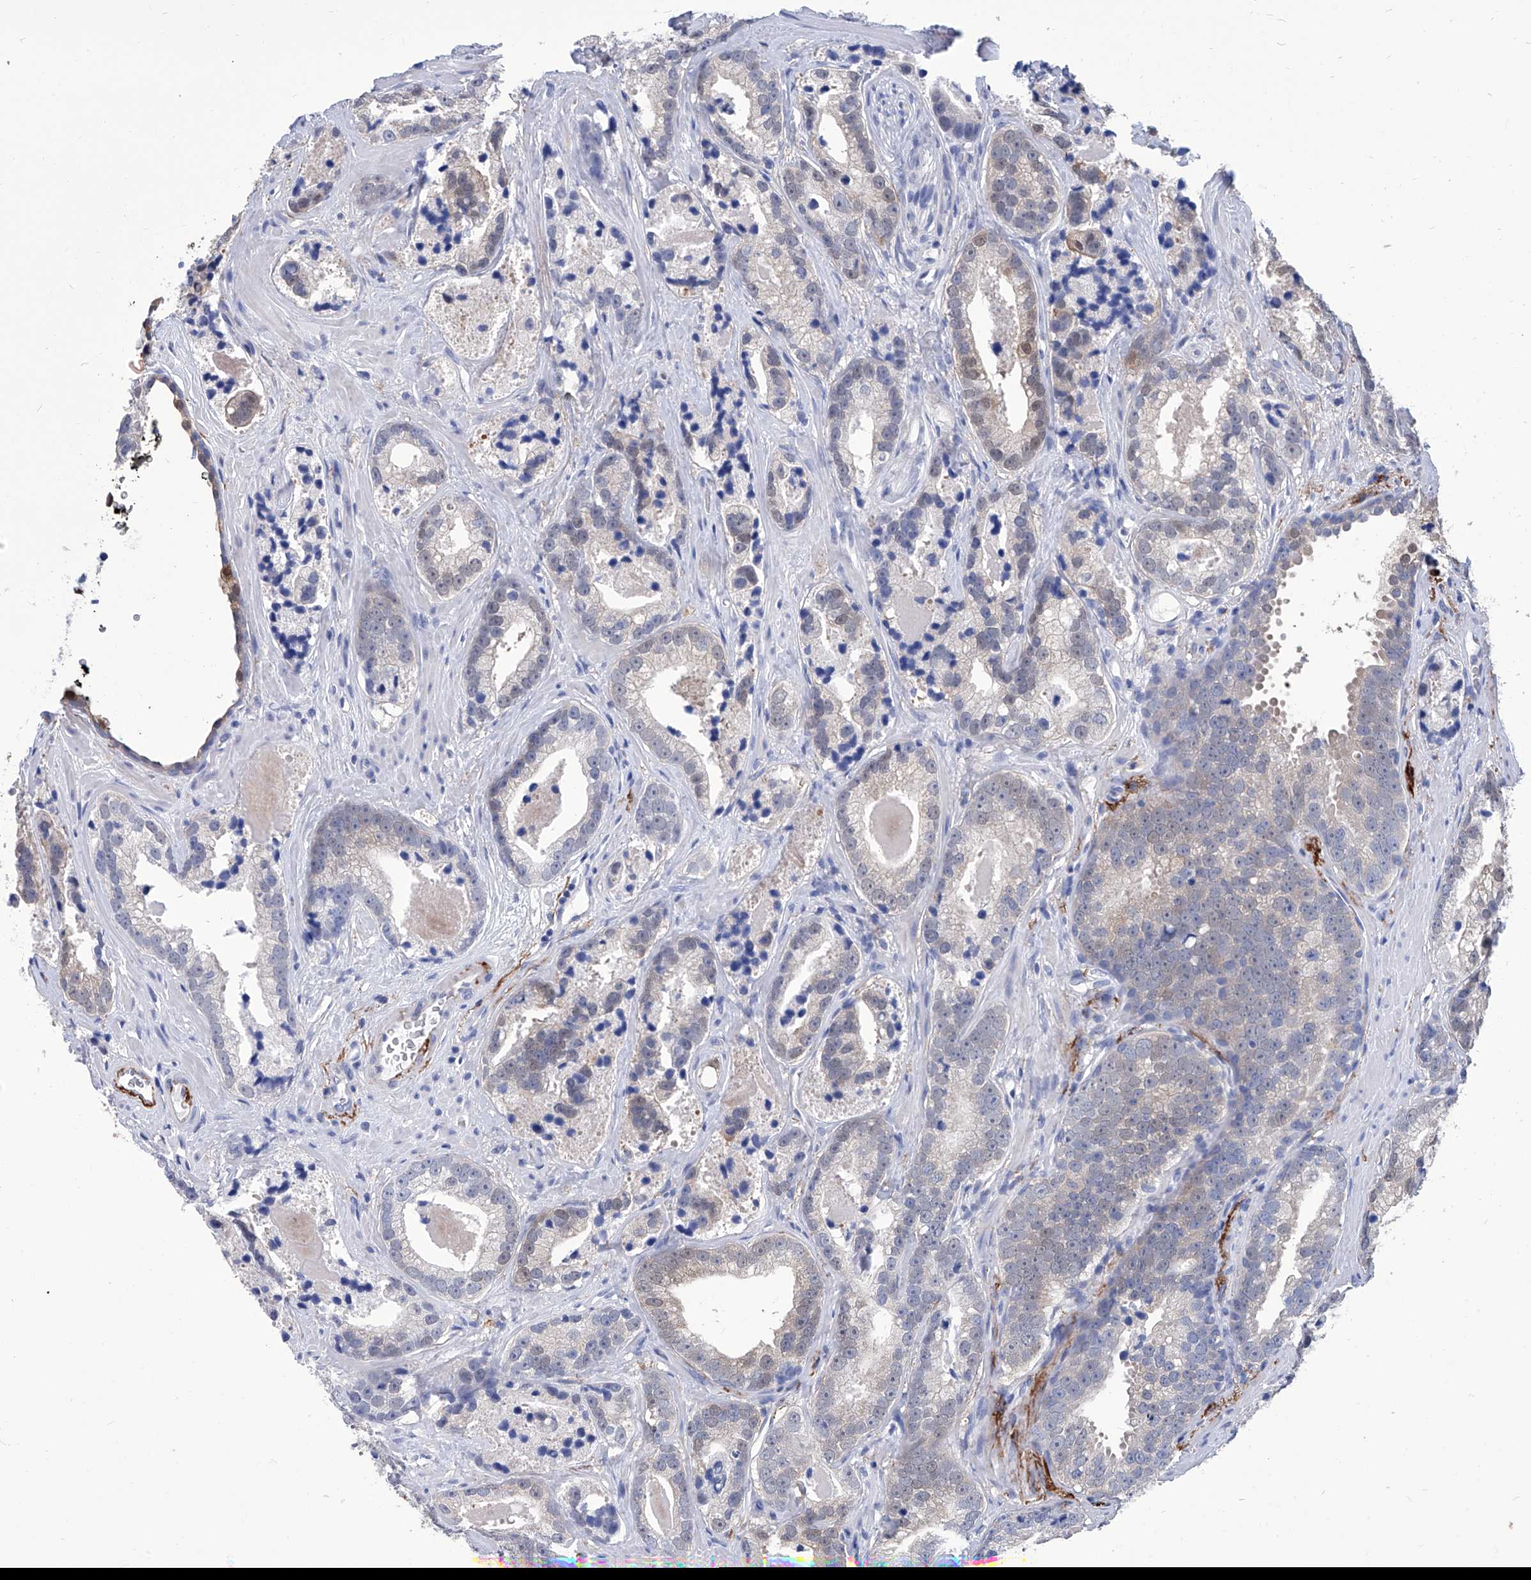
{"staining": {"intensity": "weak", "quantity": "<25%", "location": "cytoplasmic/membranous,nuclear"}, "tissue": "prostate cancer", "cell_type": "Tumor cells", "image_type": "cancer", "snomed": [{"axis": "morphology", "description": "Adenocarcinoma, High grade"}, {"axis": "topography", "description": "Prostate"}], "caption": "Human prostate cancer stained for a protein using immunohistochemistry shows no positivity in tumor cells.", "gene": "SMS", "patient": {"sex": "male", "age": 62}}